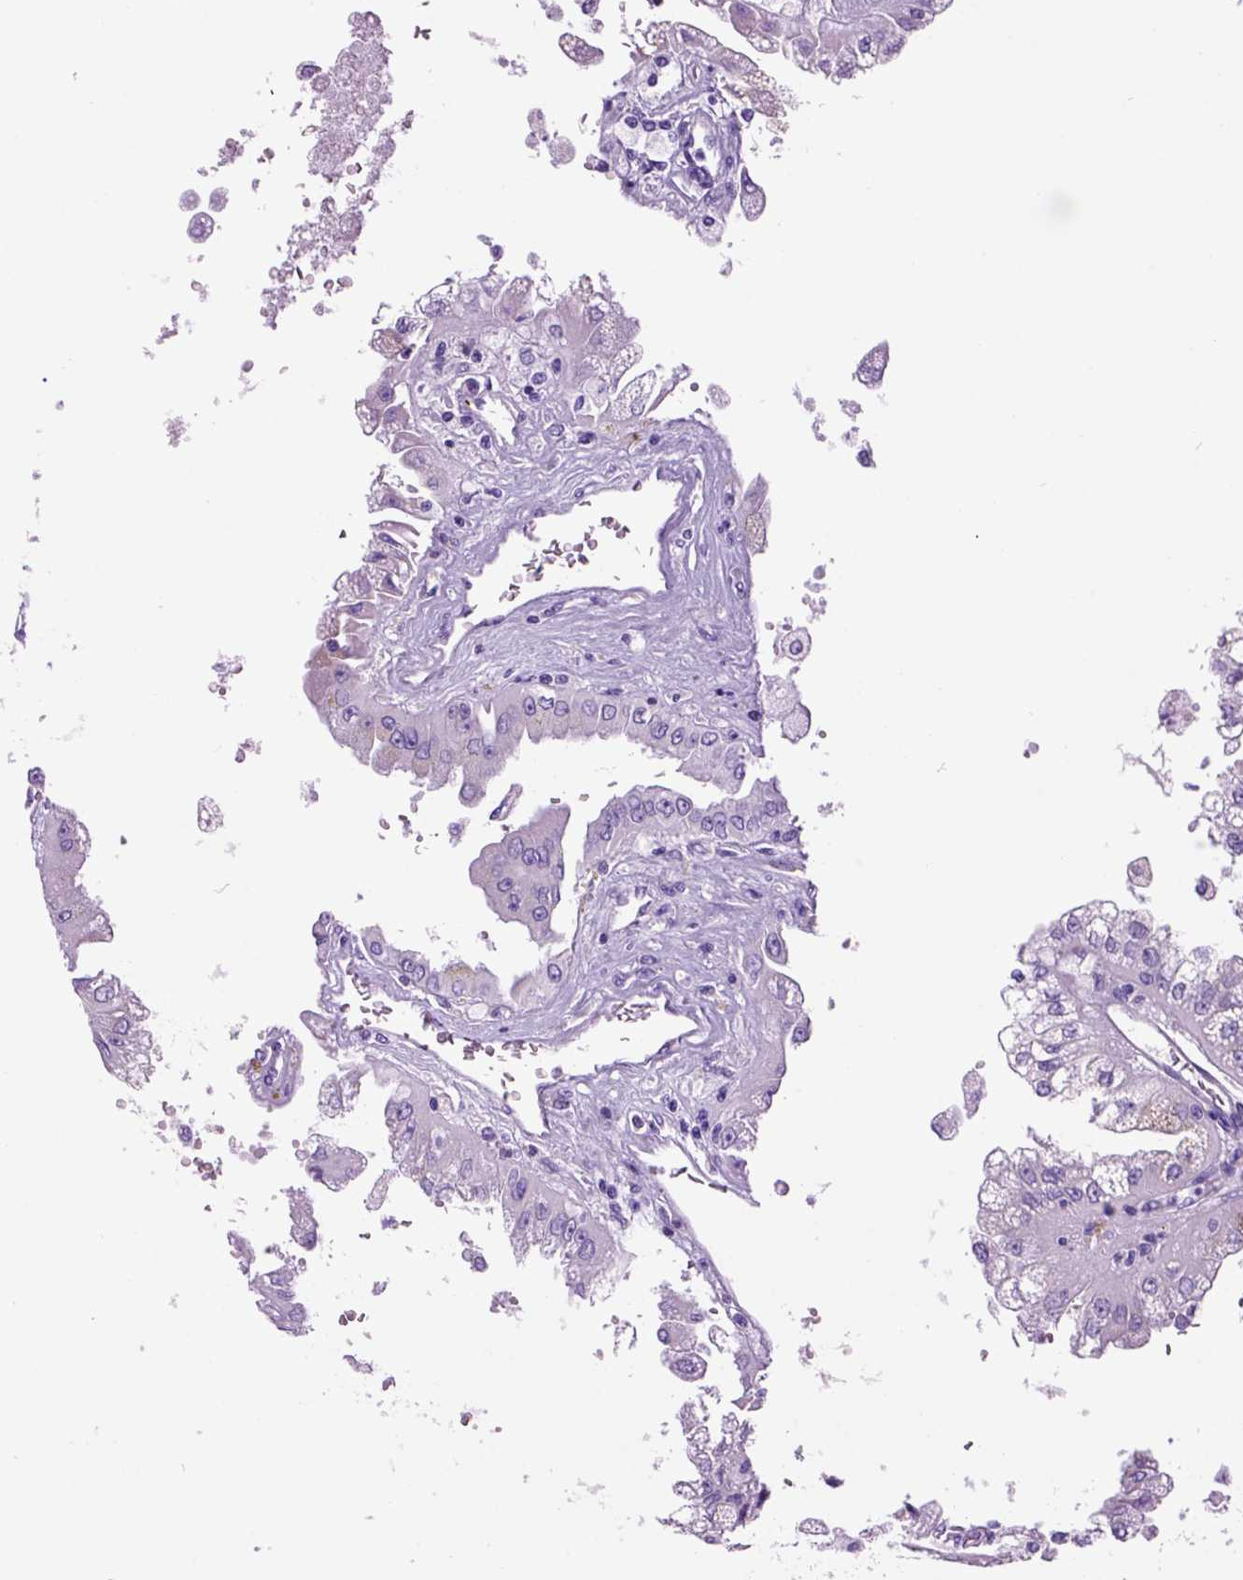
{"staining": {"intensity": "negative", "quantity": "none", "location": "none"}, "tissue": "renal cancer", "cell_type": "Tumor cells", "image_type": "cancer", "snomed": [{"axis": "morphology", "description": "Adenocarcinoma, NOS"}, {"axis": "topography", "description": "Kidney"}], "caption": "The IHC image has no significant expression in tumor cells of renal cancer tissue.", "gene": "HHIPL2", "patient": {"sex": "male", "age": 58}}